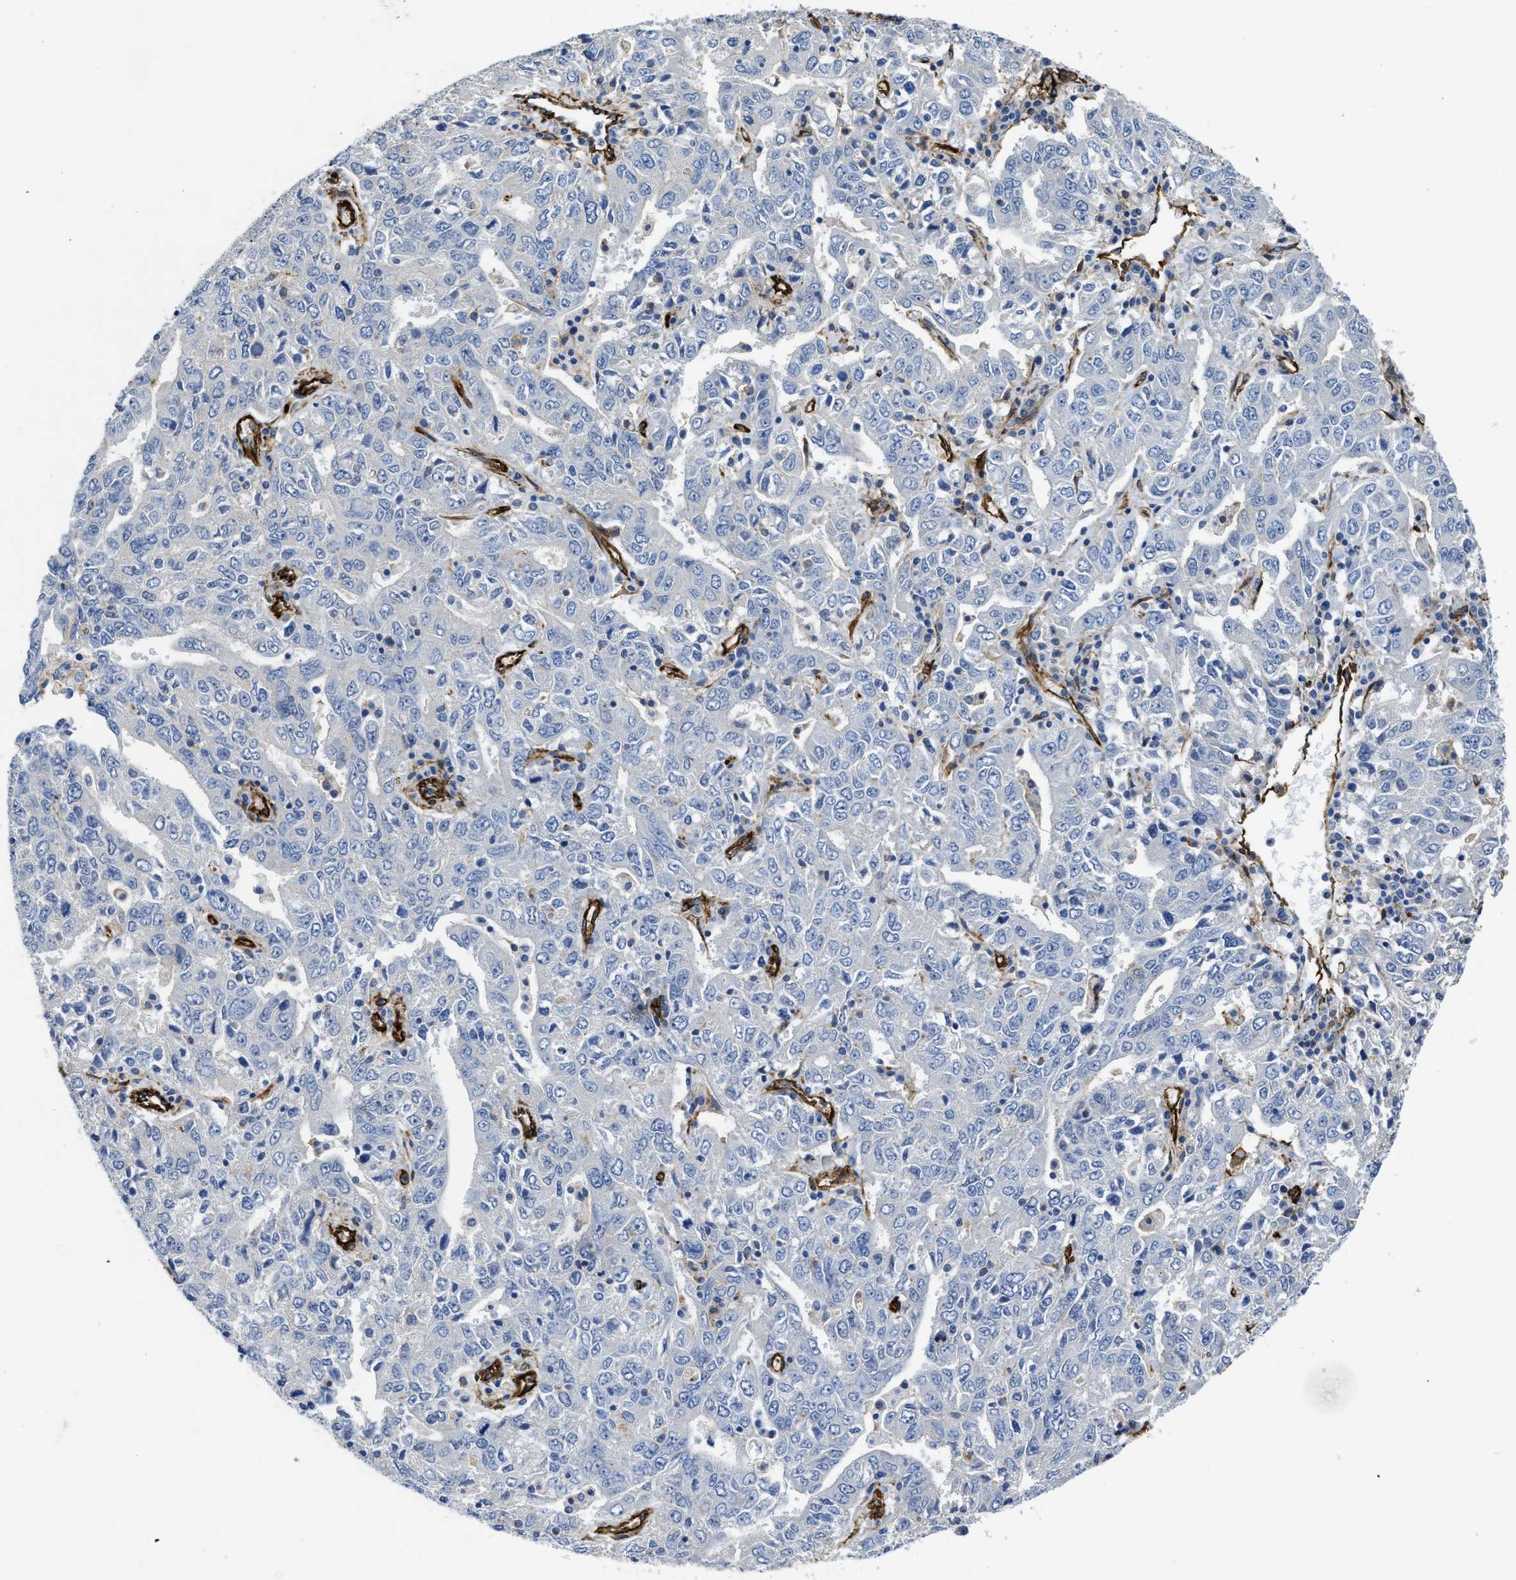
{"staining": {"intensity": "negative", "quantity": "none", "location": "none"}, "tissue": "ovarian cancer", "cell_type": "Tumor cells", "image_type": "cancer", "snomed": [{"axis": "morphology", "description": "Carcinoma, endometroid"}, {"axis": "topography", "description": "Ovary"}], "caption": "A histopathology image of human ovarian endometroid carcinoma is negative for staining in tumor cells.", "gene": "NAB1", "patient": {"sex": "female", "age": 62}}